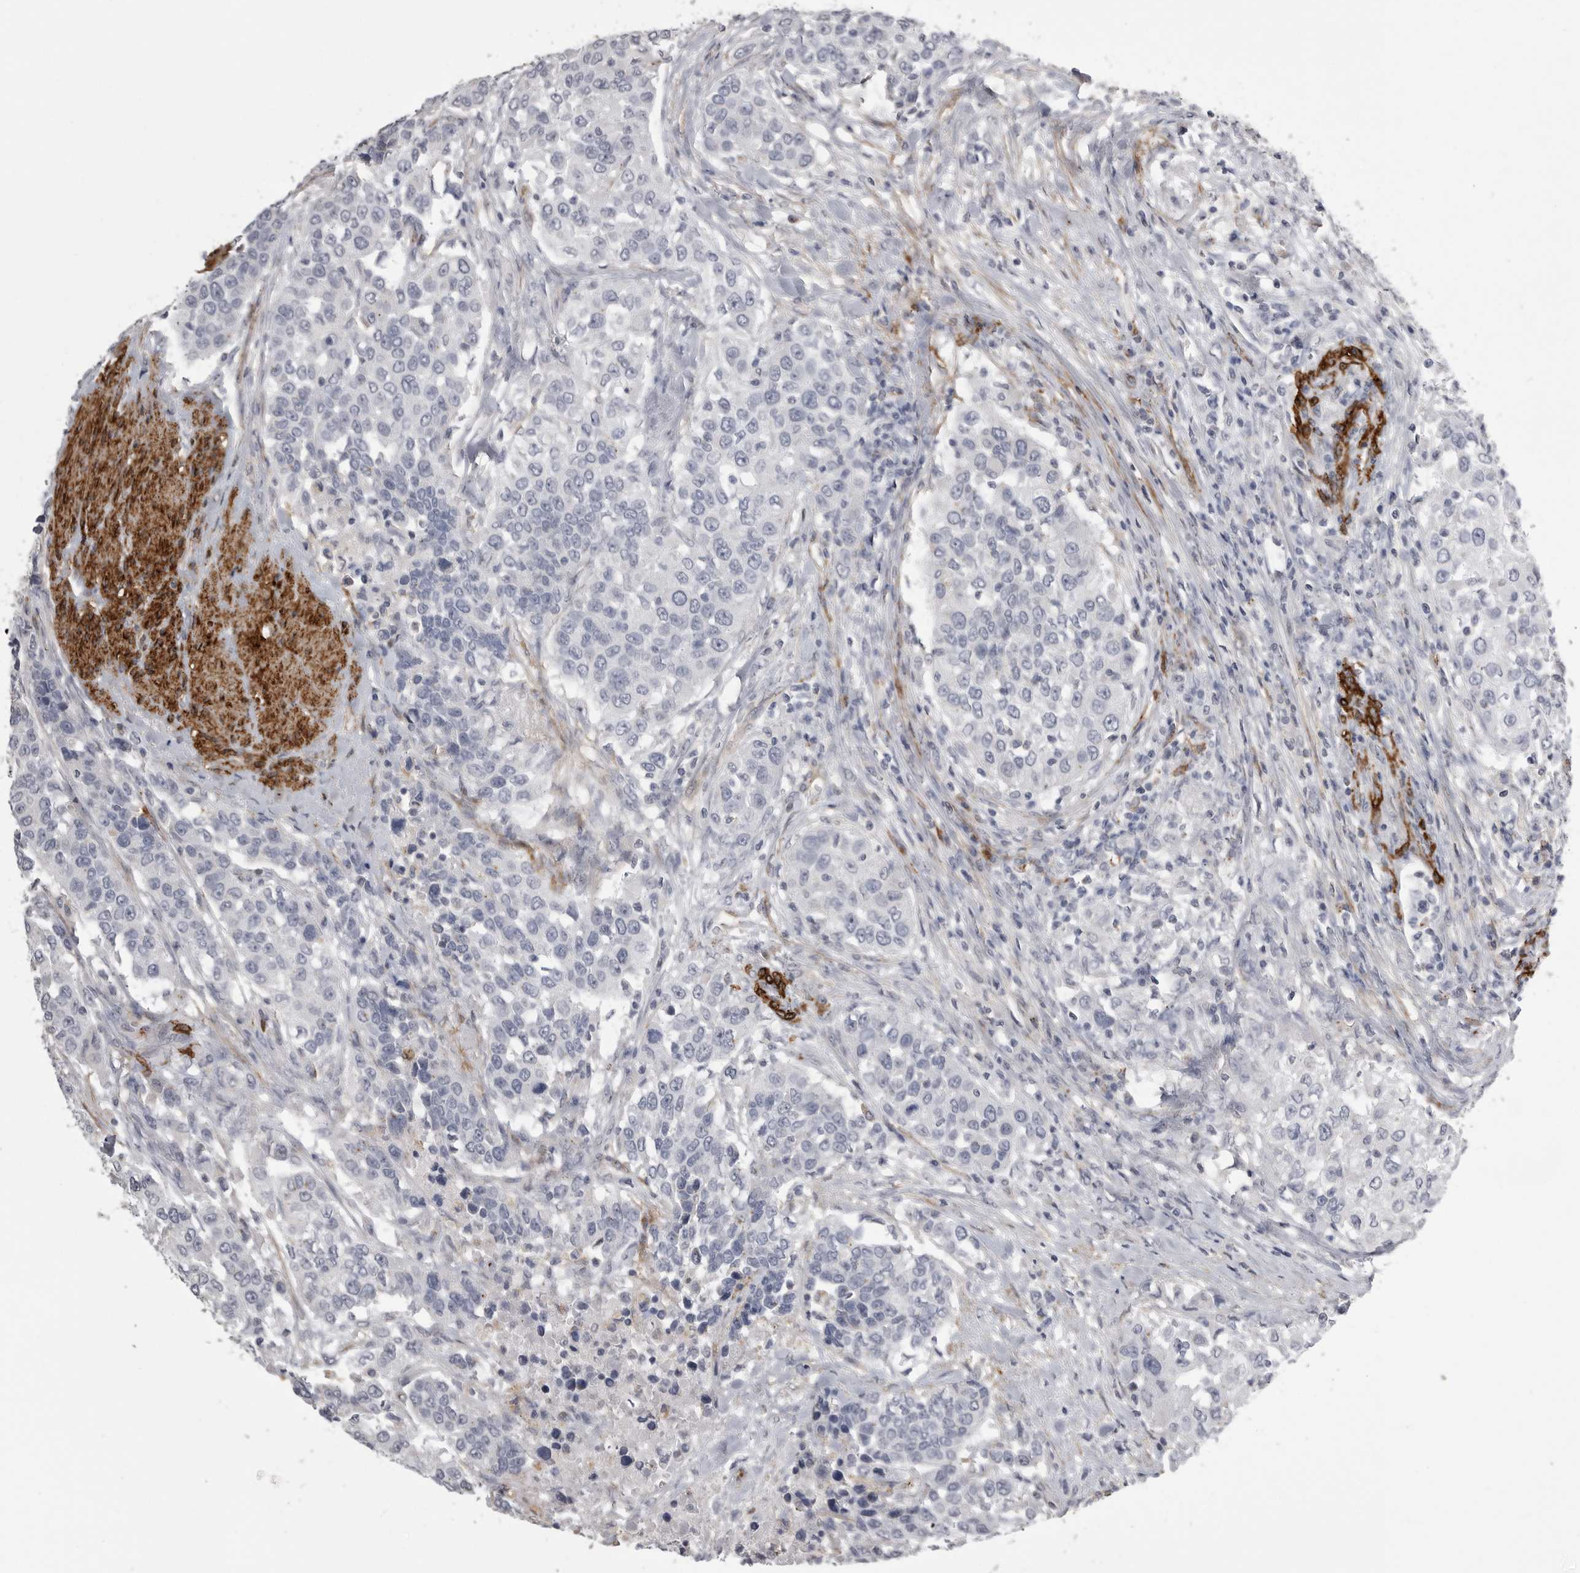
{"staining": {"intensity": "negative", "quantity": "none", "location": "none"}, "tissue": "urothelial cancer", "cell_type": "Tumor cells", "image_type": "cancer", "snomed": [{"axis": "morphology", "description": "Urothelial carcinoma, High grade"}, {"axis": "topography", "description": "Urinary bladder"}], "caption": "Immunohistochemistry histopathology image of urothelial cancer stained for a protein (brown), which shows no expression in tumor cells.", "gene": "AOC3", "patient": {"sex": "female", "age": 80}}